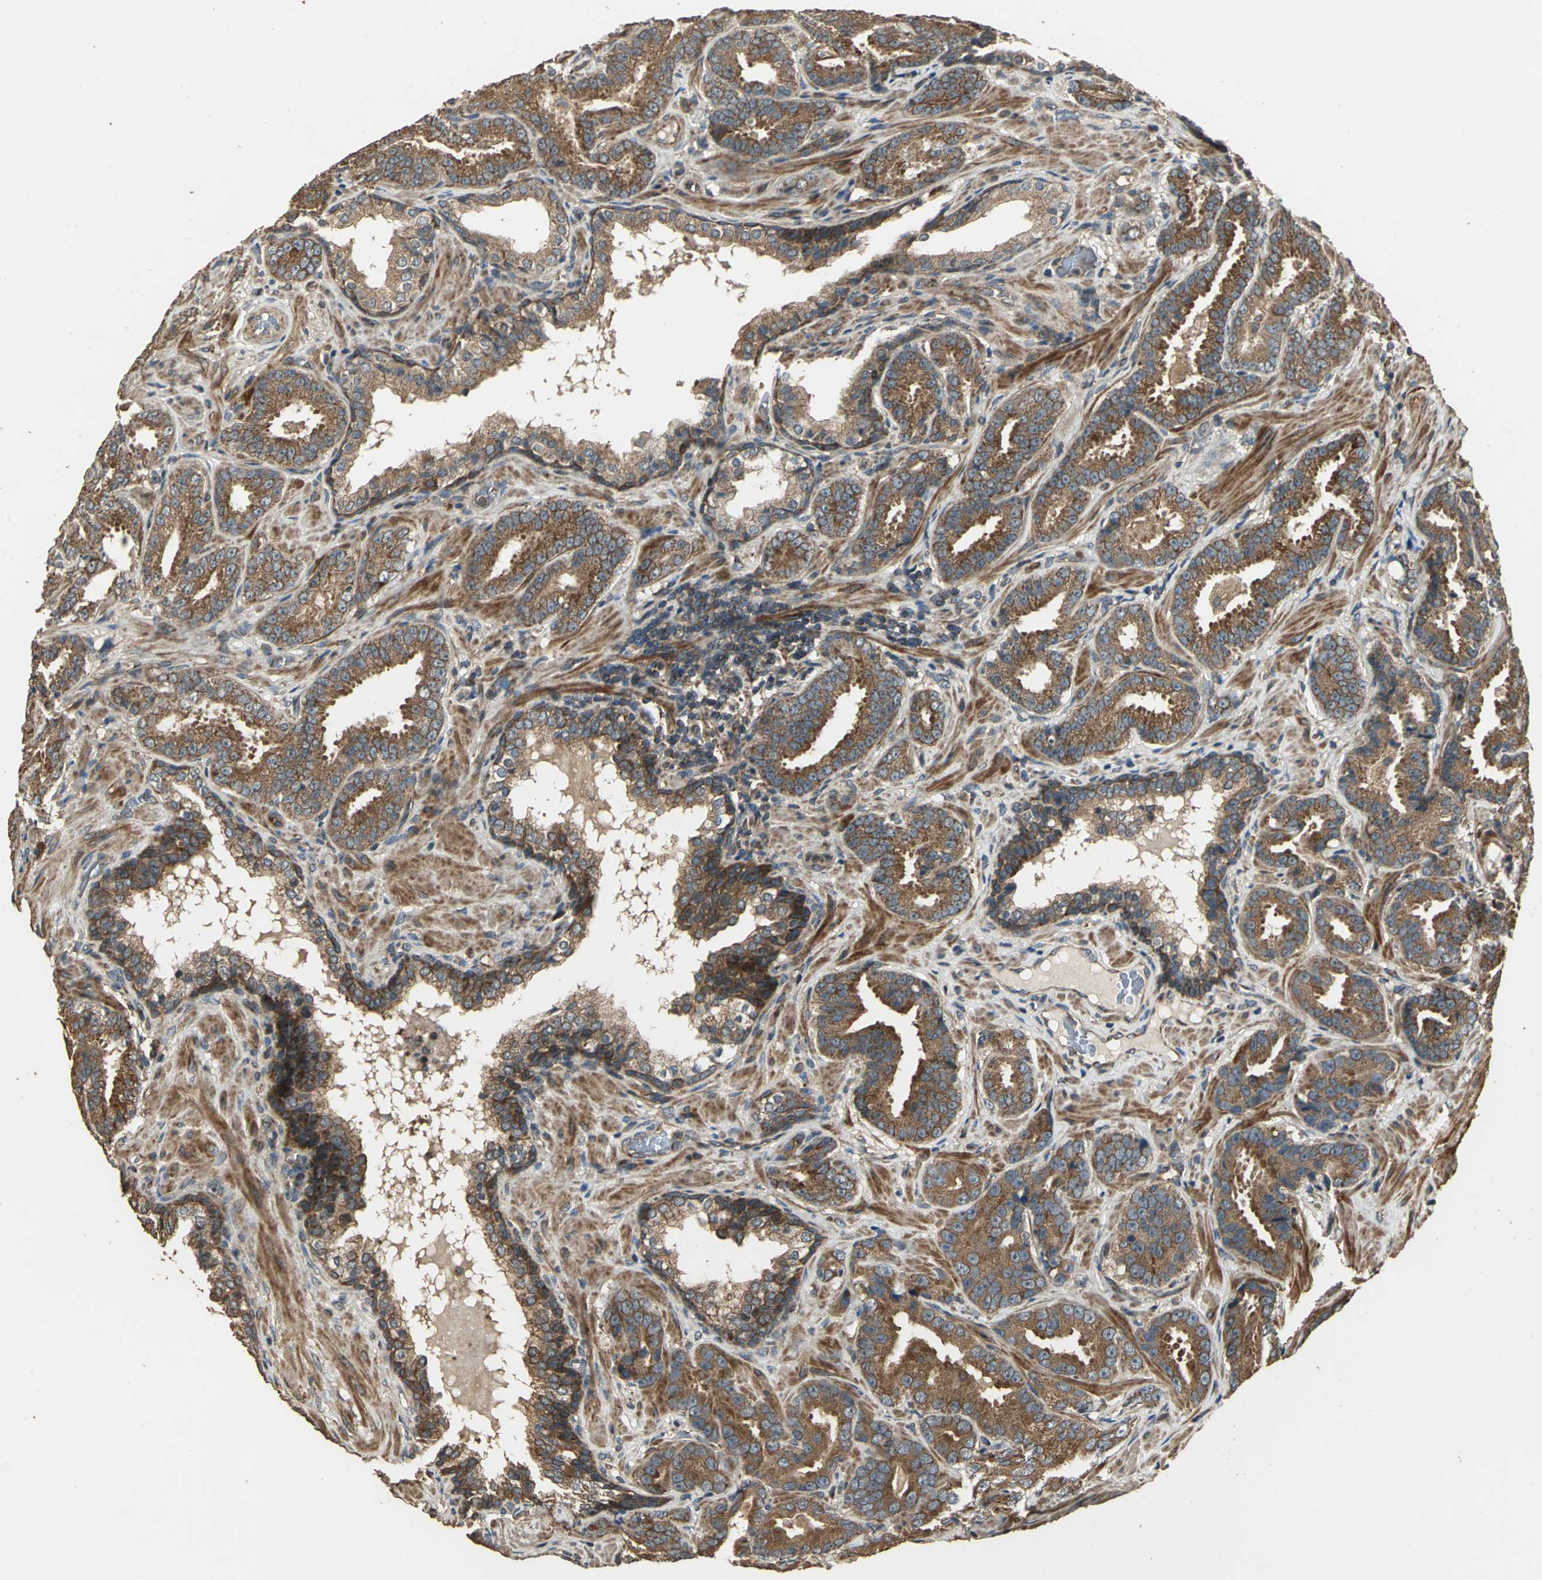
{"staining": {"intensity": "strong", "quantity": ">75%", "location": "cytoplasmic/membranous"}, "tissue": "prostate cancer", "cell_type": "Tumor cells", "image_type": "cancer", "snomed": [{"axis": "morphology", "description": "Adenocarcinoma, Low grade"}, {"axis": "topography", "description": "Prostate"}], "caption": "The micrograph exhibits staining of prostate cancer (low-grade adenocarcinoma), revealing strong cytoplasmic/membranous protein positivity (brown color) within tumor cells. Nuclei are stained in blue.", "gene": "KANK1", "patient": {"sex": "male", "age": 59}}